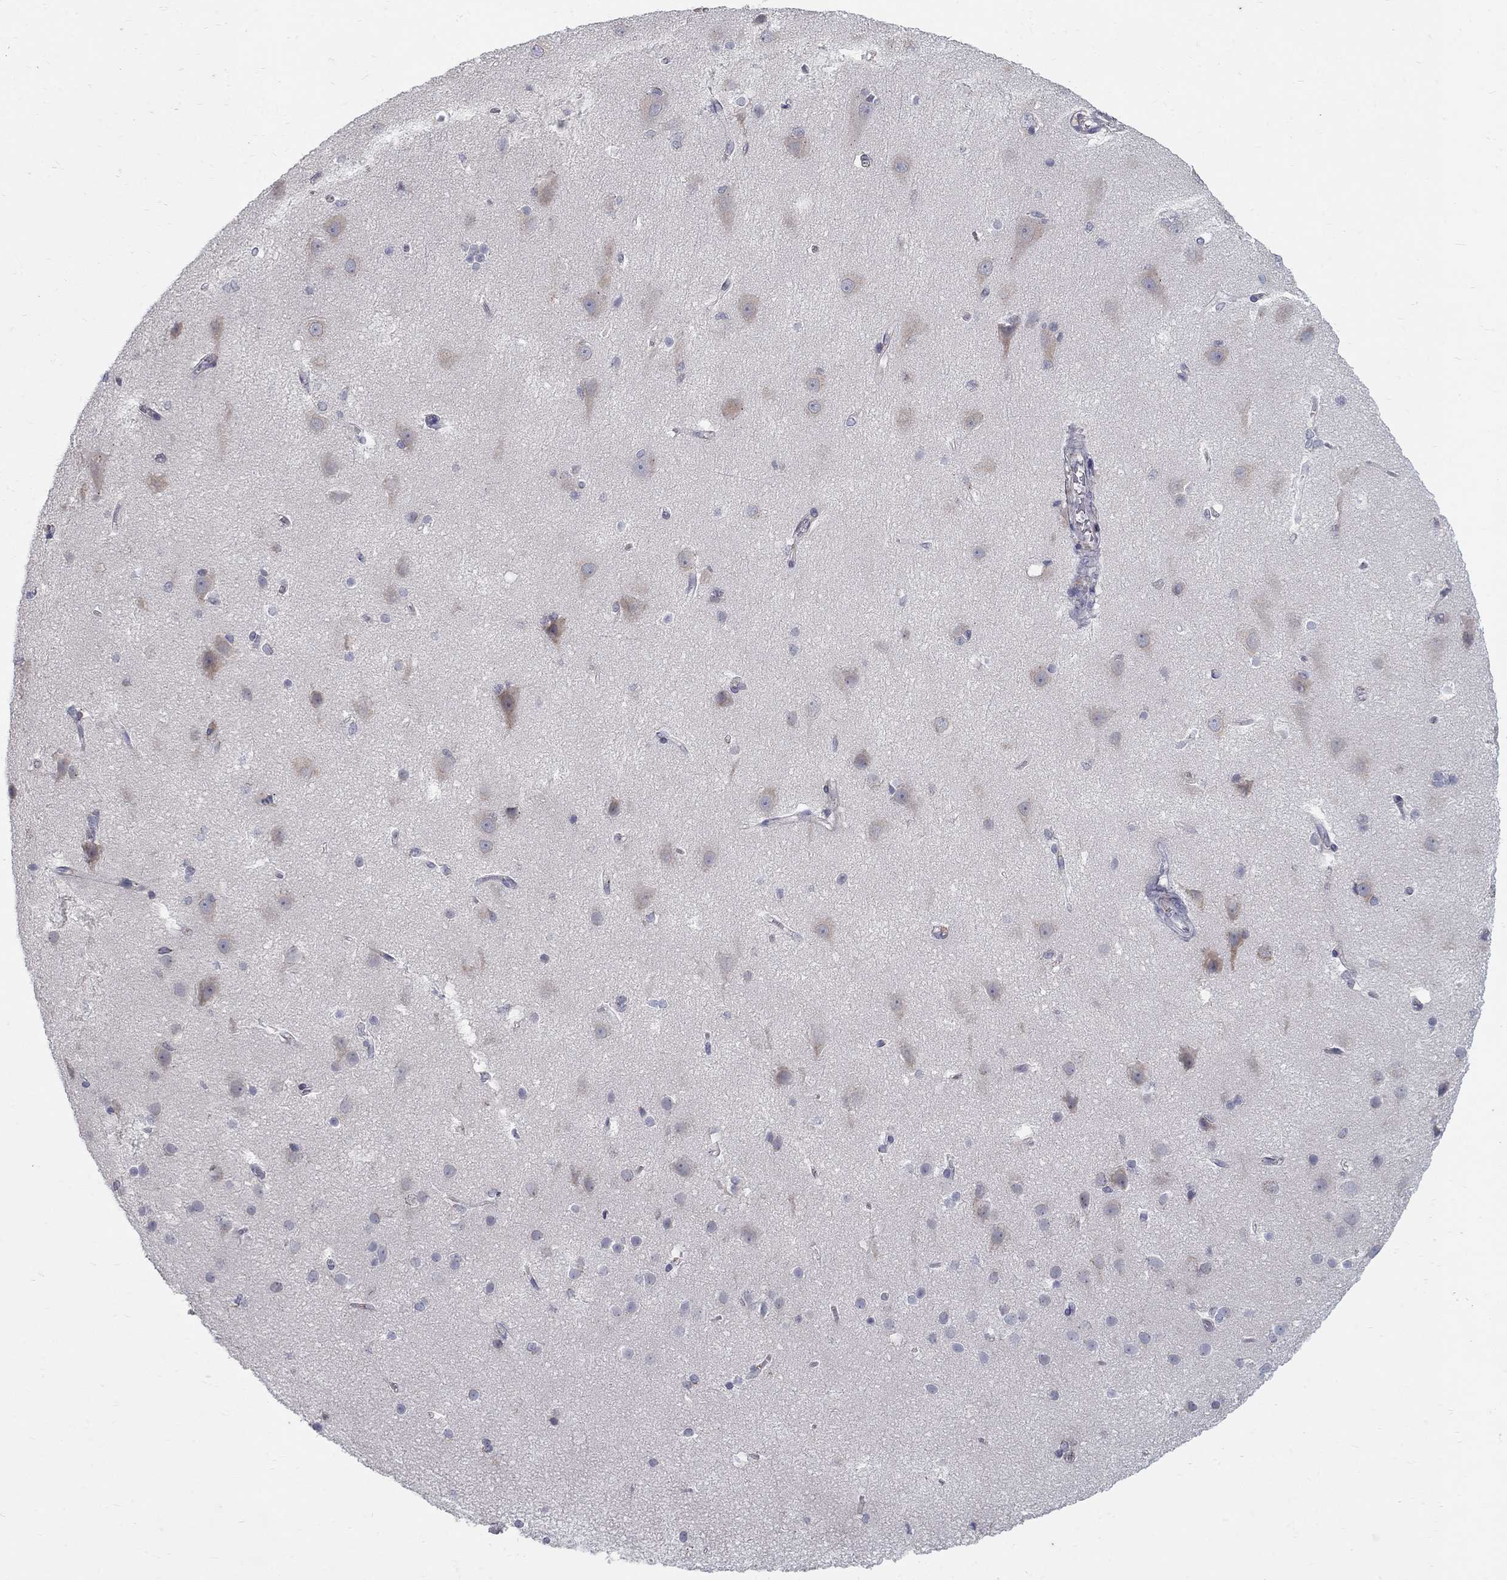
{"staining": {"intensity": "negative", "quantity": "none", "location": "none"}, "tissue": "cerebral cortex", "cell_type": "Endothelial cells", "image_type": "normal", "snomed": [{"axis": "morphology", "description": "Normal tissue, NOS"}, {"axis": "topography", "description": "Cerebral cortex"}], "caption": "Immunohistochemistry (IHC) histopathology image of normal cerebral cortex: human cerebral cortex stained with DAB (3,3'-diaminobenzidine) reveals no significant protein staining in endothelial cells.", "gene": "PANK3", "patient": {"sex": "male", "age": 37}}